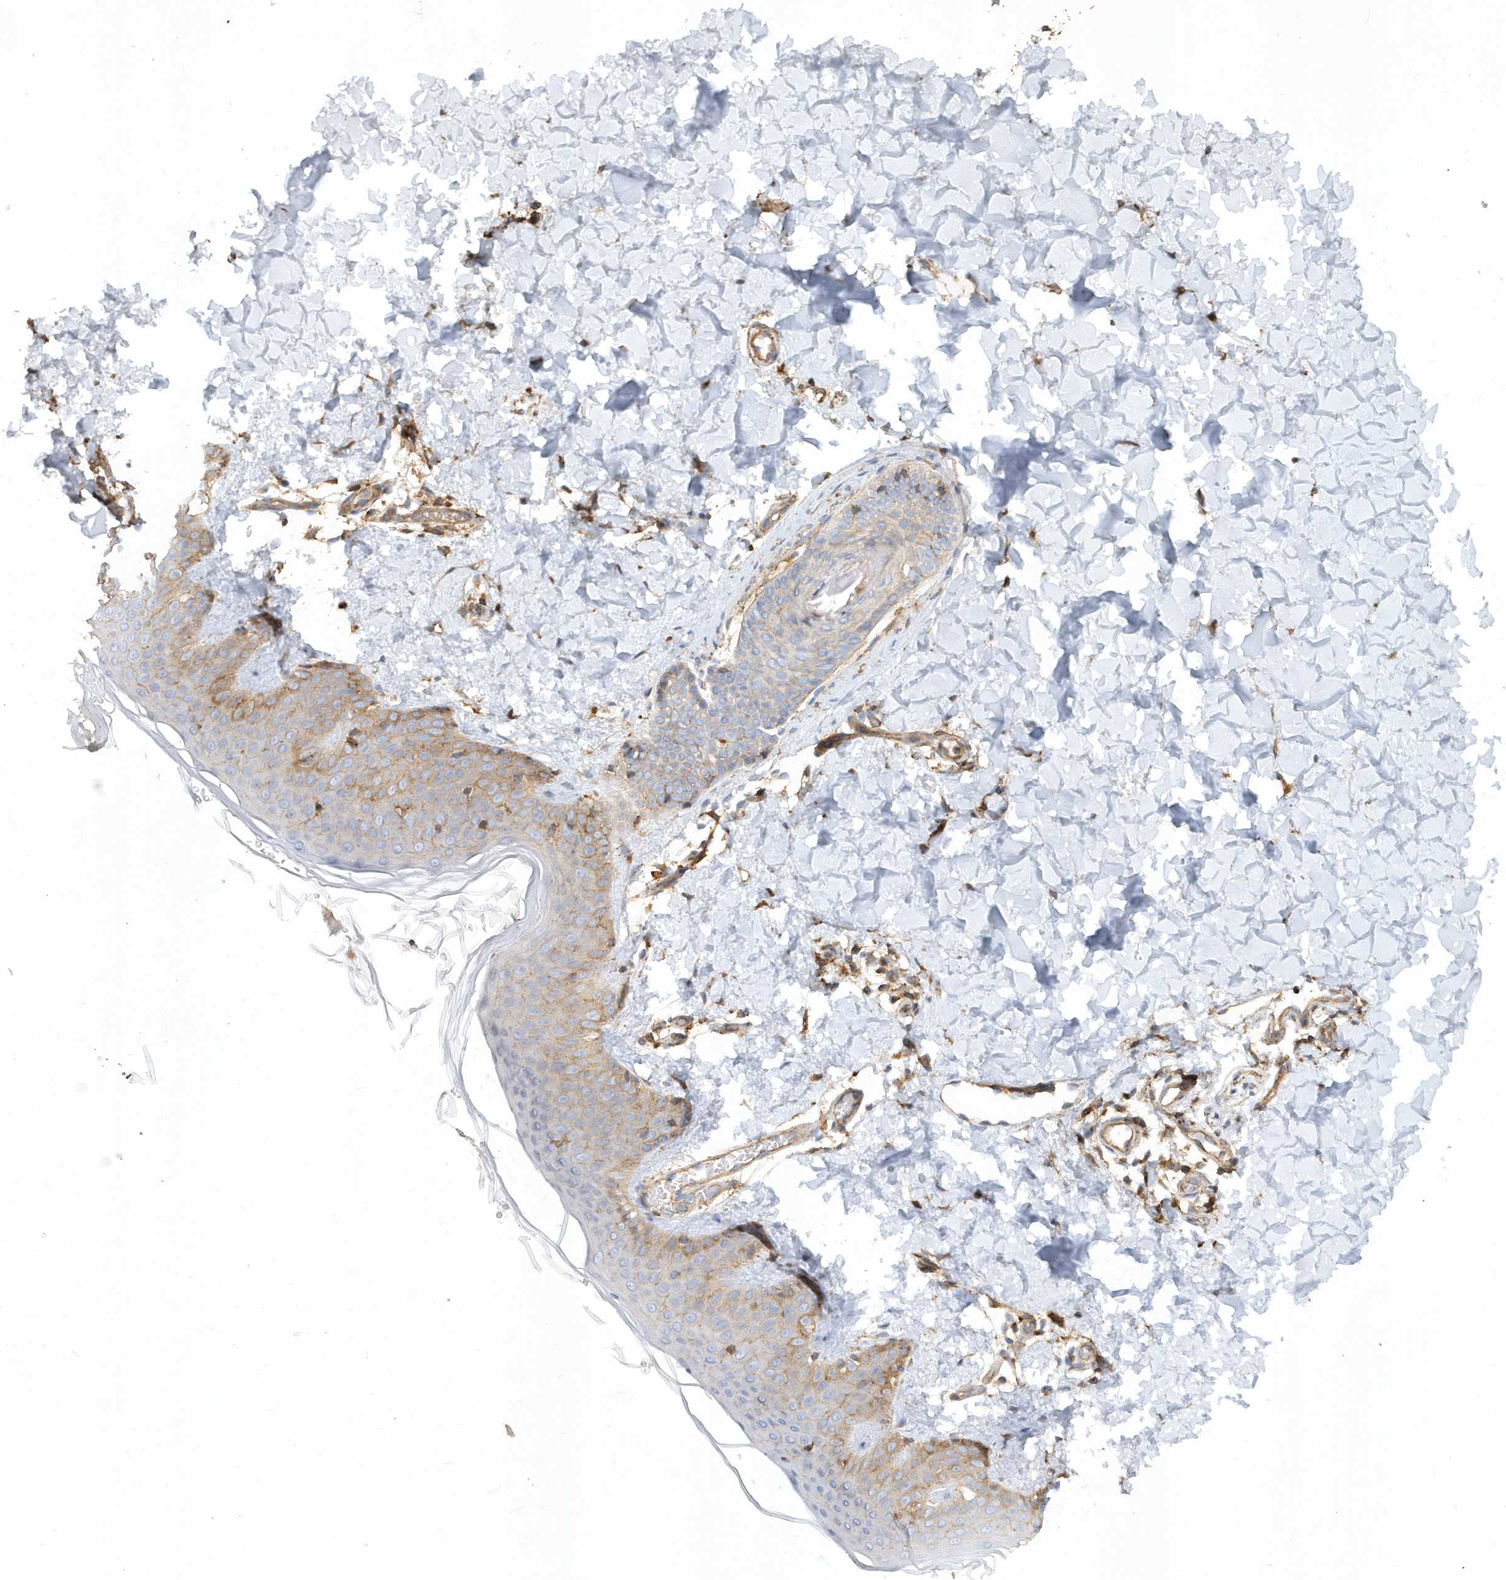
{"staining": {"intensity": "moderate", "quantity": ">75%", "location": "cytoplasmic/membranous"}, "tissue": "skin", "cell_type": "Fibroblasts", "image_type": "normal", "snomed": [{"axis": "morphology", "description": "Normal tissue, NOS"}, {"axis": "topography", "description": "Skin"}], "caption": "Moderate cytoplasmic/membranous positivity is identified in about >75% of fibroblasts in normal skin. (brown staining indicates protein expression, while blue staining denotes nuclei).", "gene": "TRAIP", "patient": {"sex": "male", "age": 36}}